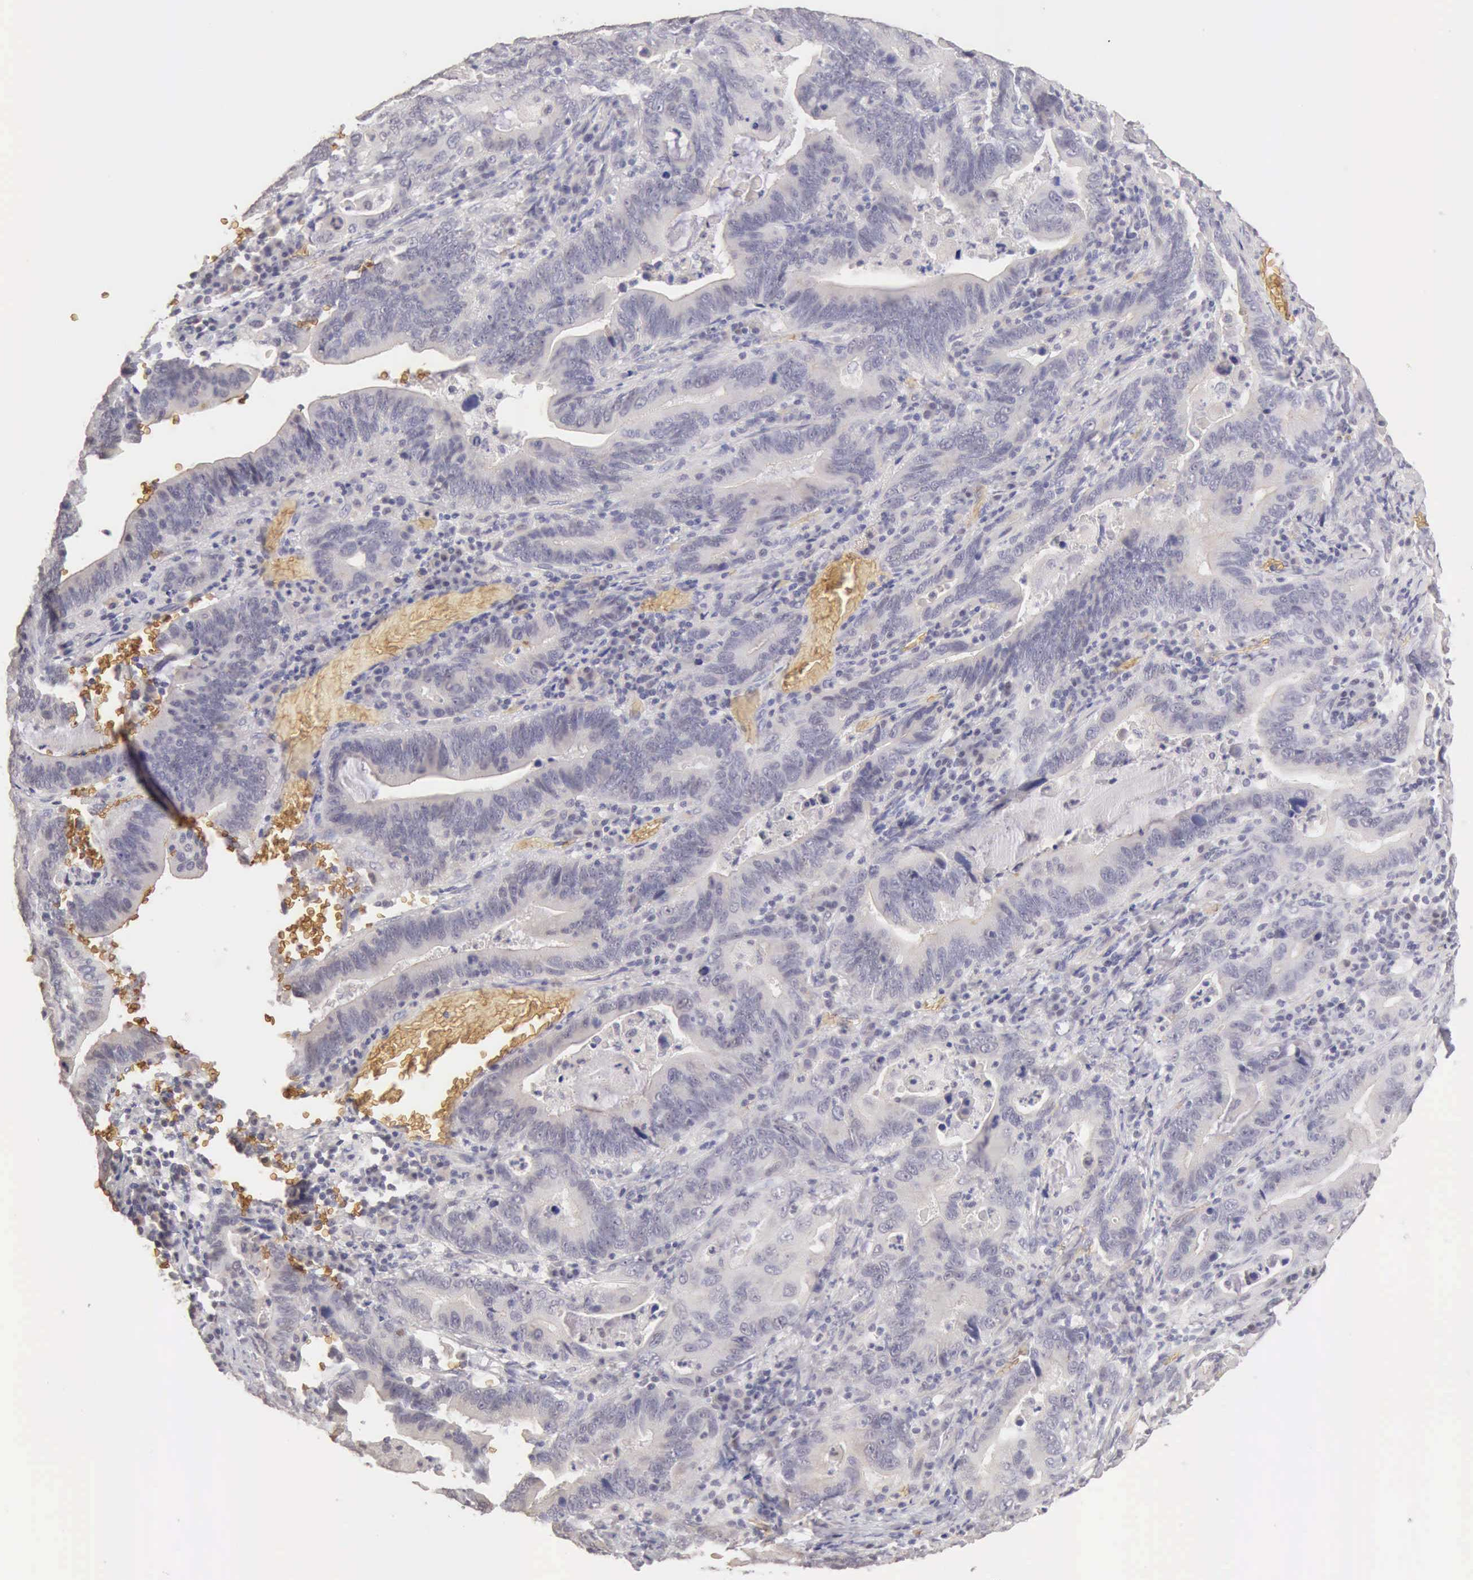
{"staining": {"intensity": "negative", "quantity": "none", "location": "none"}, "tissue": "stomach cancer", "cell_type": "Tumor cells", "image_type": "cancer", "snomed": [{"axis": "morphology", "description": "Adenocarcinoma, NOS"}, {"axis": "topography", "description": "Stomach, upper"}], "caption": "Tumor cells show no significant protein expression in stomach cancer (adenocarcinoma).", "gene": "CFI", "patient": {"sex": "male", "age": 63}}